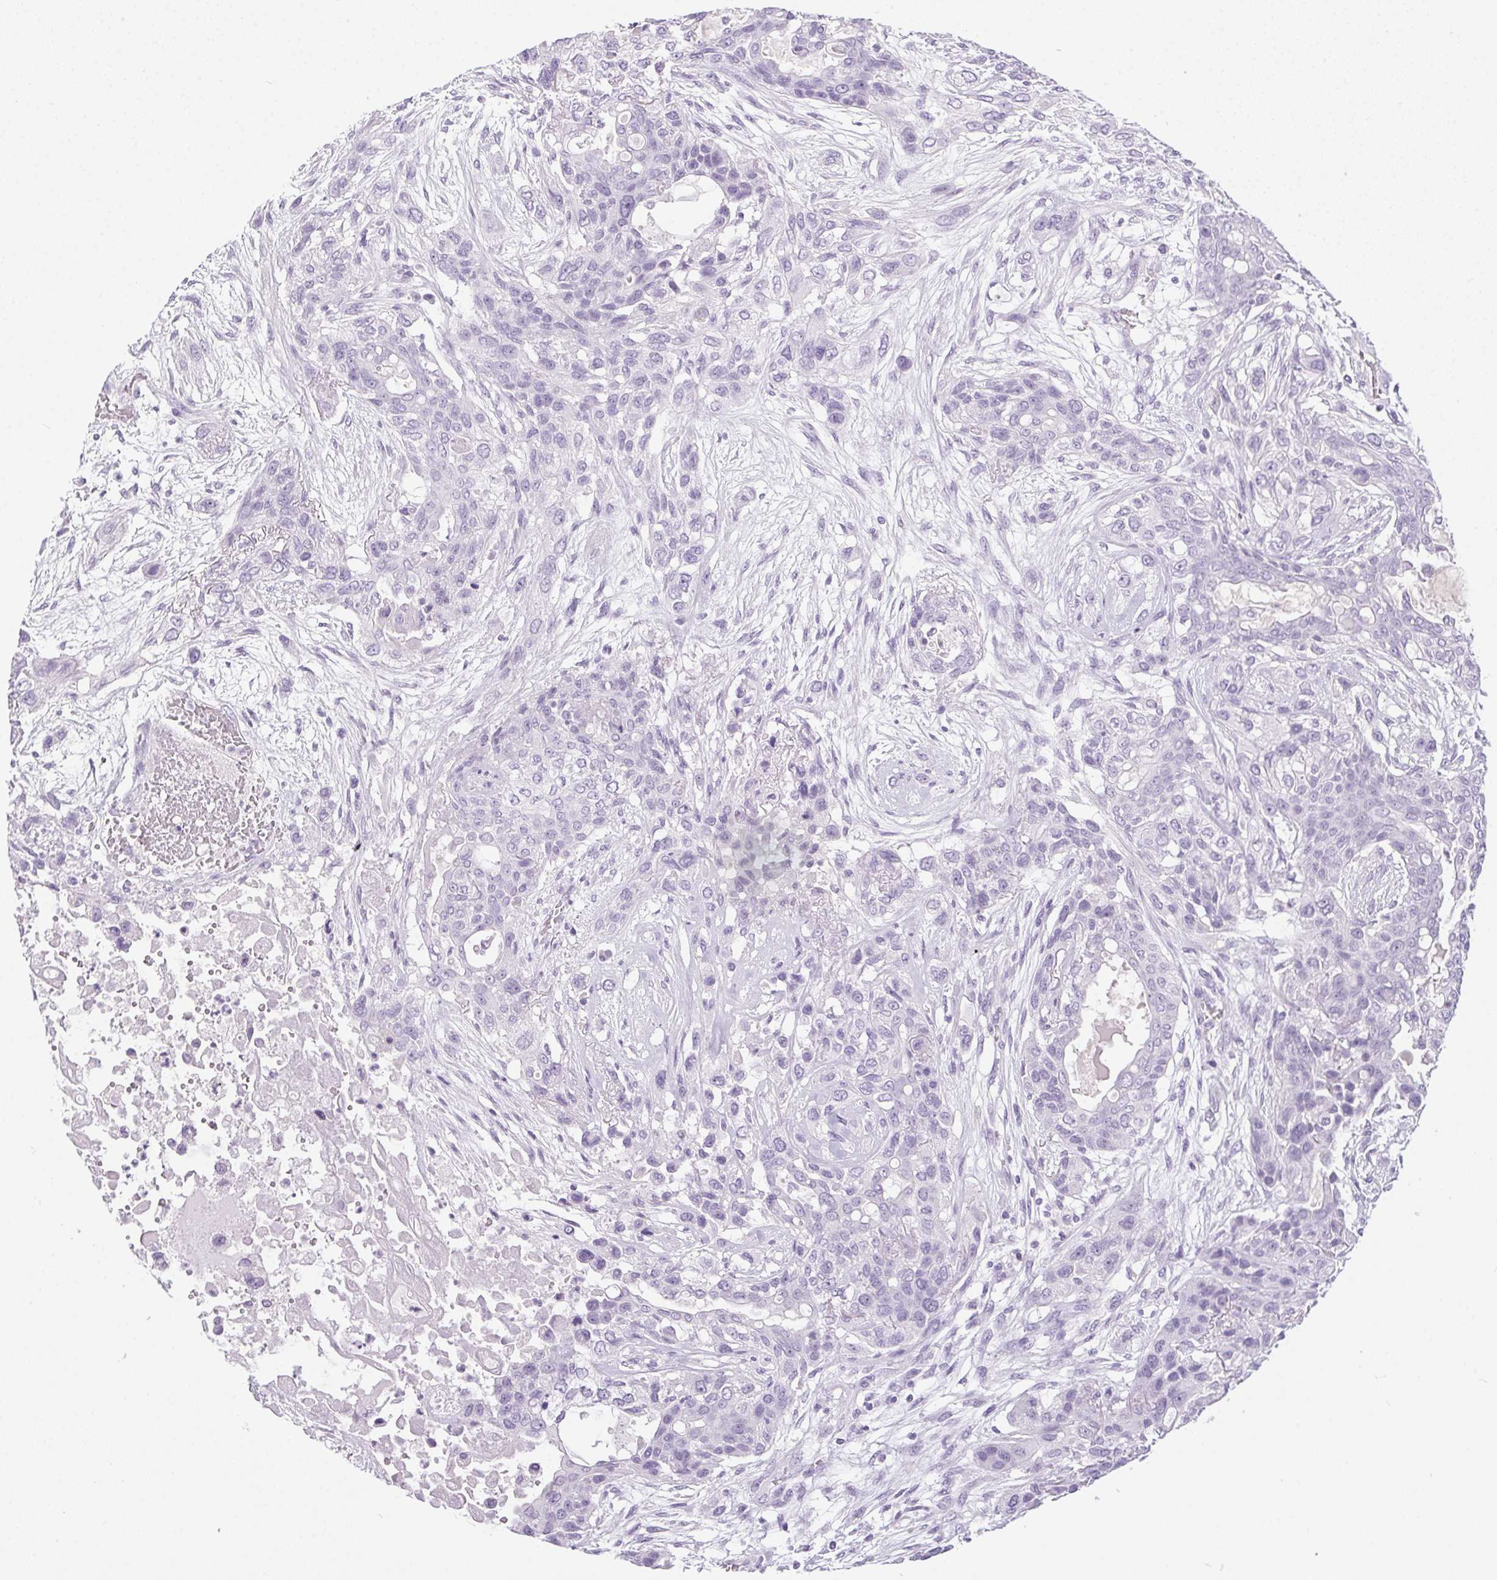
{"staining": {"intensity": "negative", "quantity": "none", "location": "none"}, "tissue": "lung cancer", "cell_type": "Tumor cells", "image_type": "cancer", "snomed": [{"axis": "morphology", "description": "Squamous cell carcinoma, NOS"}, {"axis": "topography", "description": "Lung"}], "caption": "Squamous cell carcinoma (lung) was stained to show a protein in brown. There is no significant expression in tumor cells.", "gene": "POPDC2", "patient": {"sex": "female", "age": 70}}